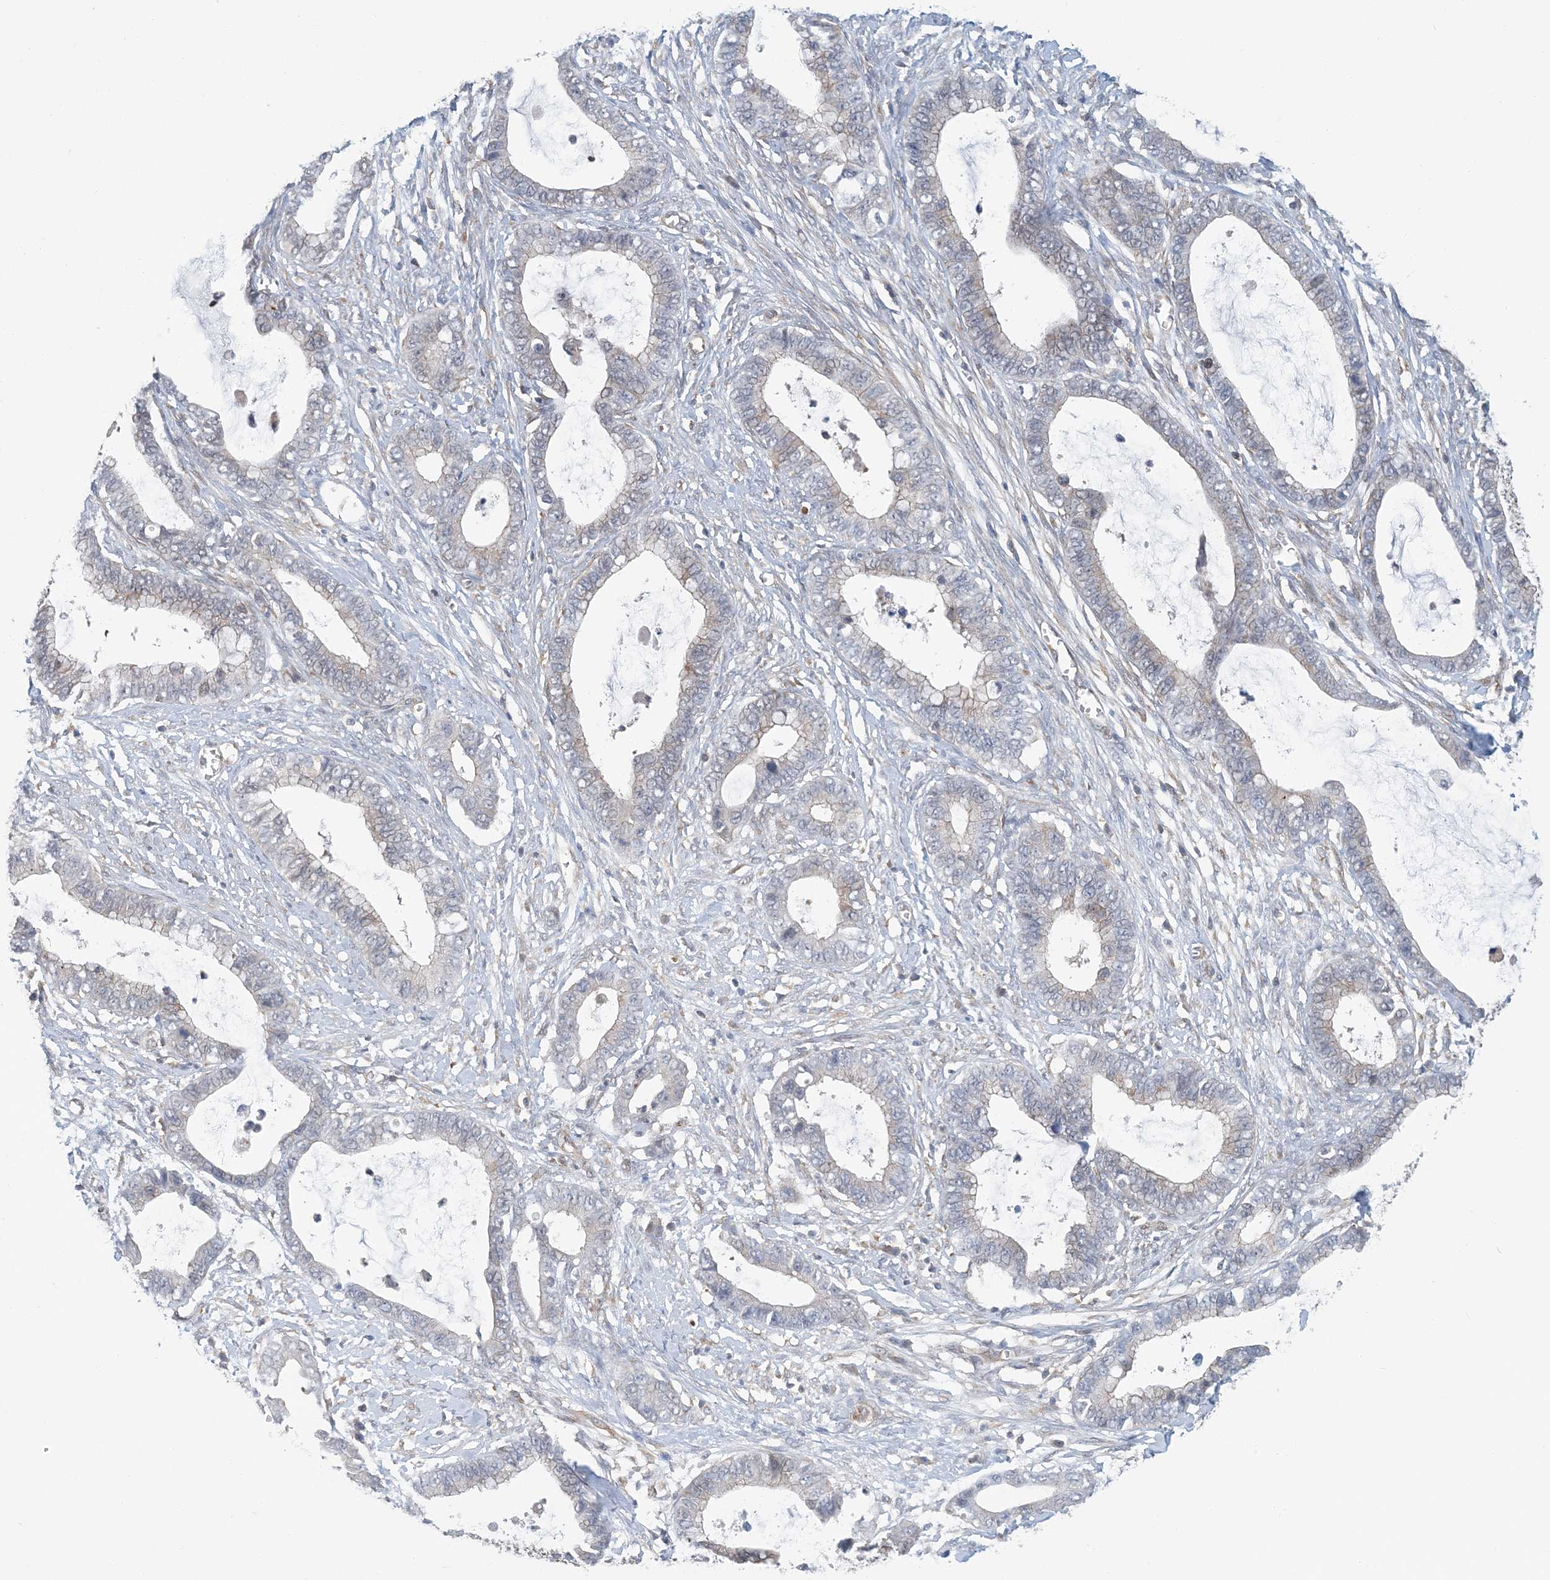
{"staining": {"intensity": "weak", "quantity": "<25%", "location": "cytoplasmic/membranous"}, "tissue": "cervical cancer", "cell_type": "Tumor cells", "image_type": "cancer", "snomed": [{"axis": "morphology", "description": "Adenocarcinoma, NOS"}, {"axis": "topography", "description": "Cervix"}], "caption": "High power microscopy image of an immunohistochemistry image of cervical adenocarcinoma, revealing no significant staining in tumor cells.", "gene": "ATP13A2", "patient": {"sex": "female", "age": 44}}